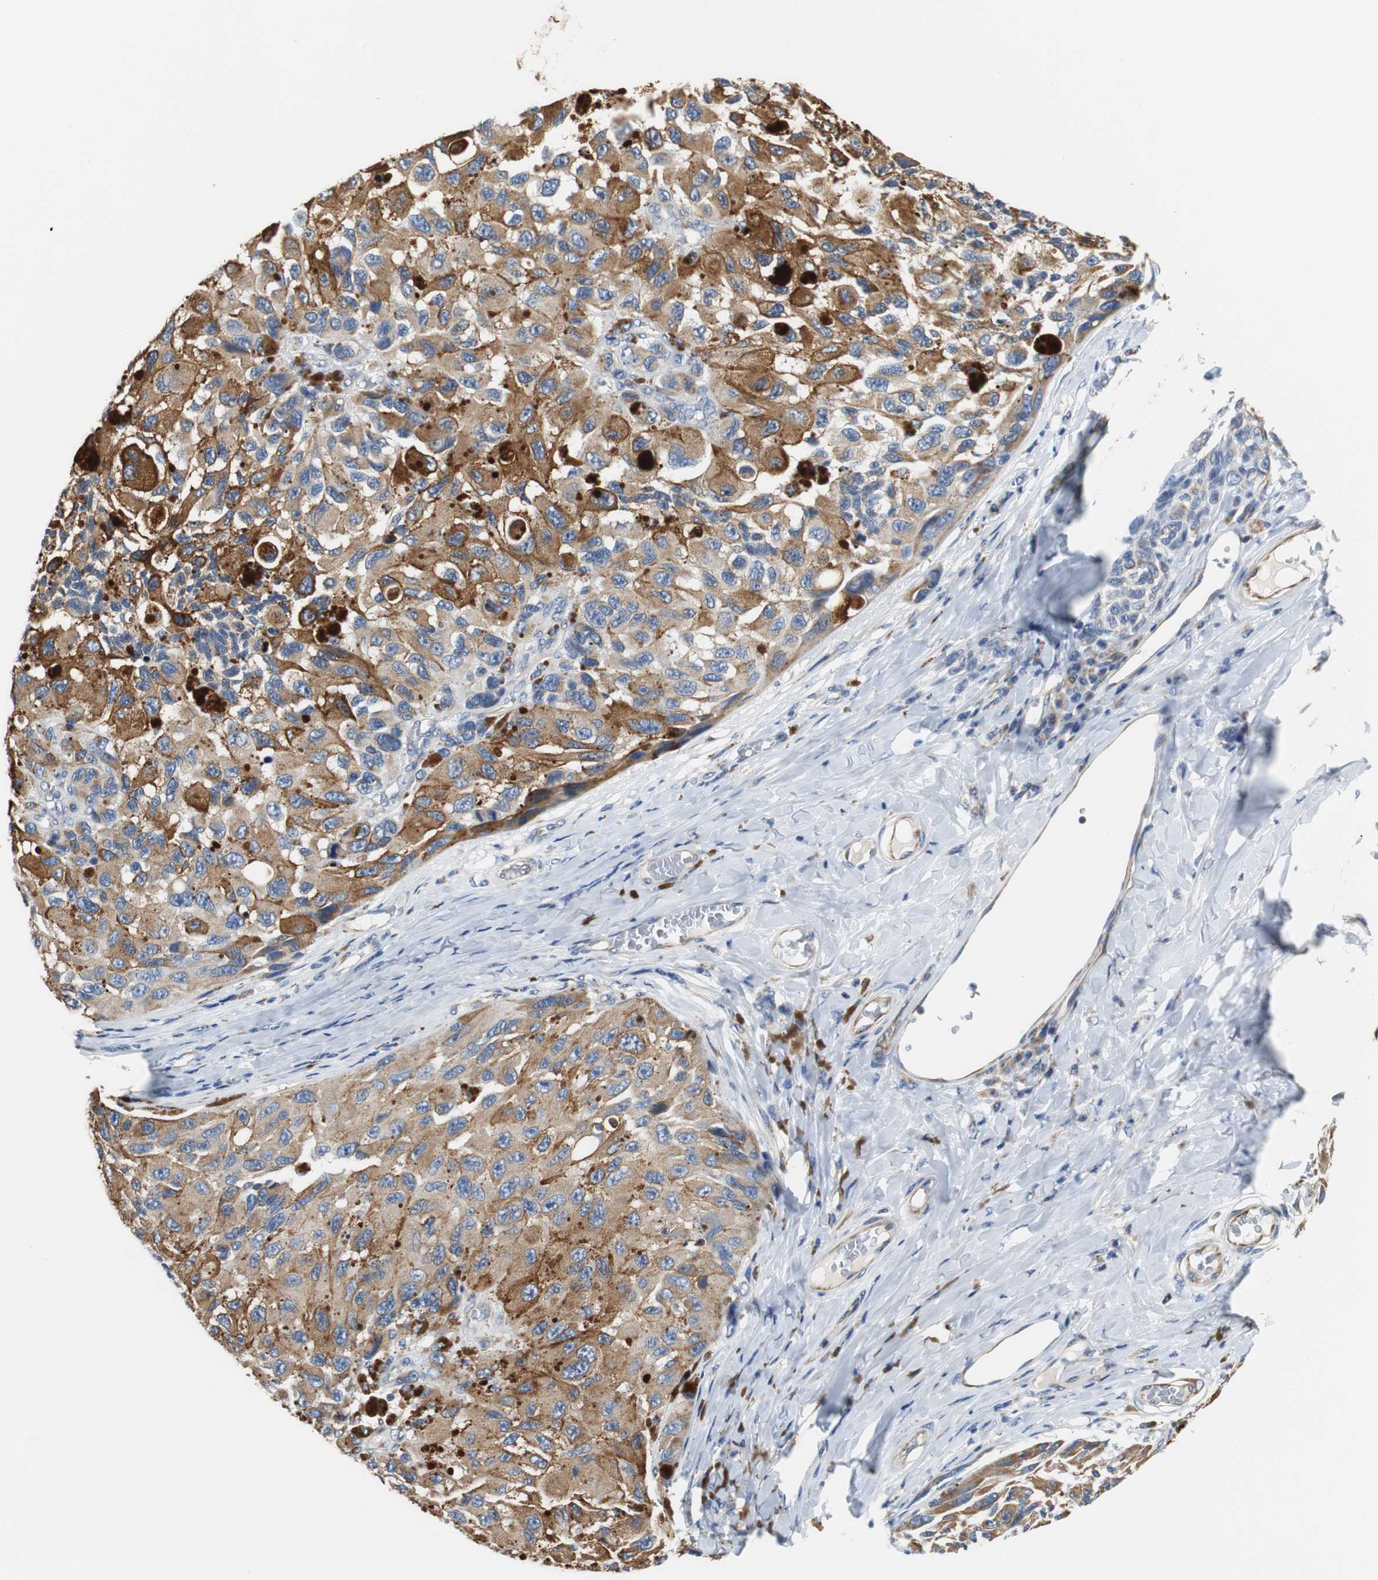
{"staining": {"intensity": "moderate", "quantity": ">75%", "location": "cytoplasmic/membranous"}, "tissue": "melanoma", "cell_type": "Tumor cells", "image_type": "cancer", "snomed": [{"axis": "morphology", "description": "Malignant melanoma, NOS"}, {"axis": "topography", "description": "Skin"}], "caption": "The photomicrograph exhibits immunohistochemical staining of melanoma. There is moderate cytoplasmic/membranous positivity is seen in approximately >75% of tumor cells.", "gene": "PCK1", "patient": {"sex": "female", "age": 73}}